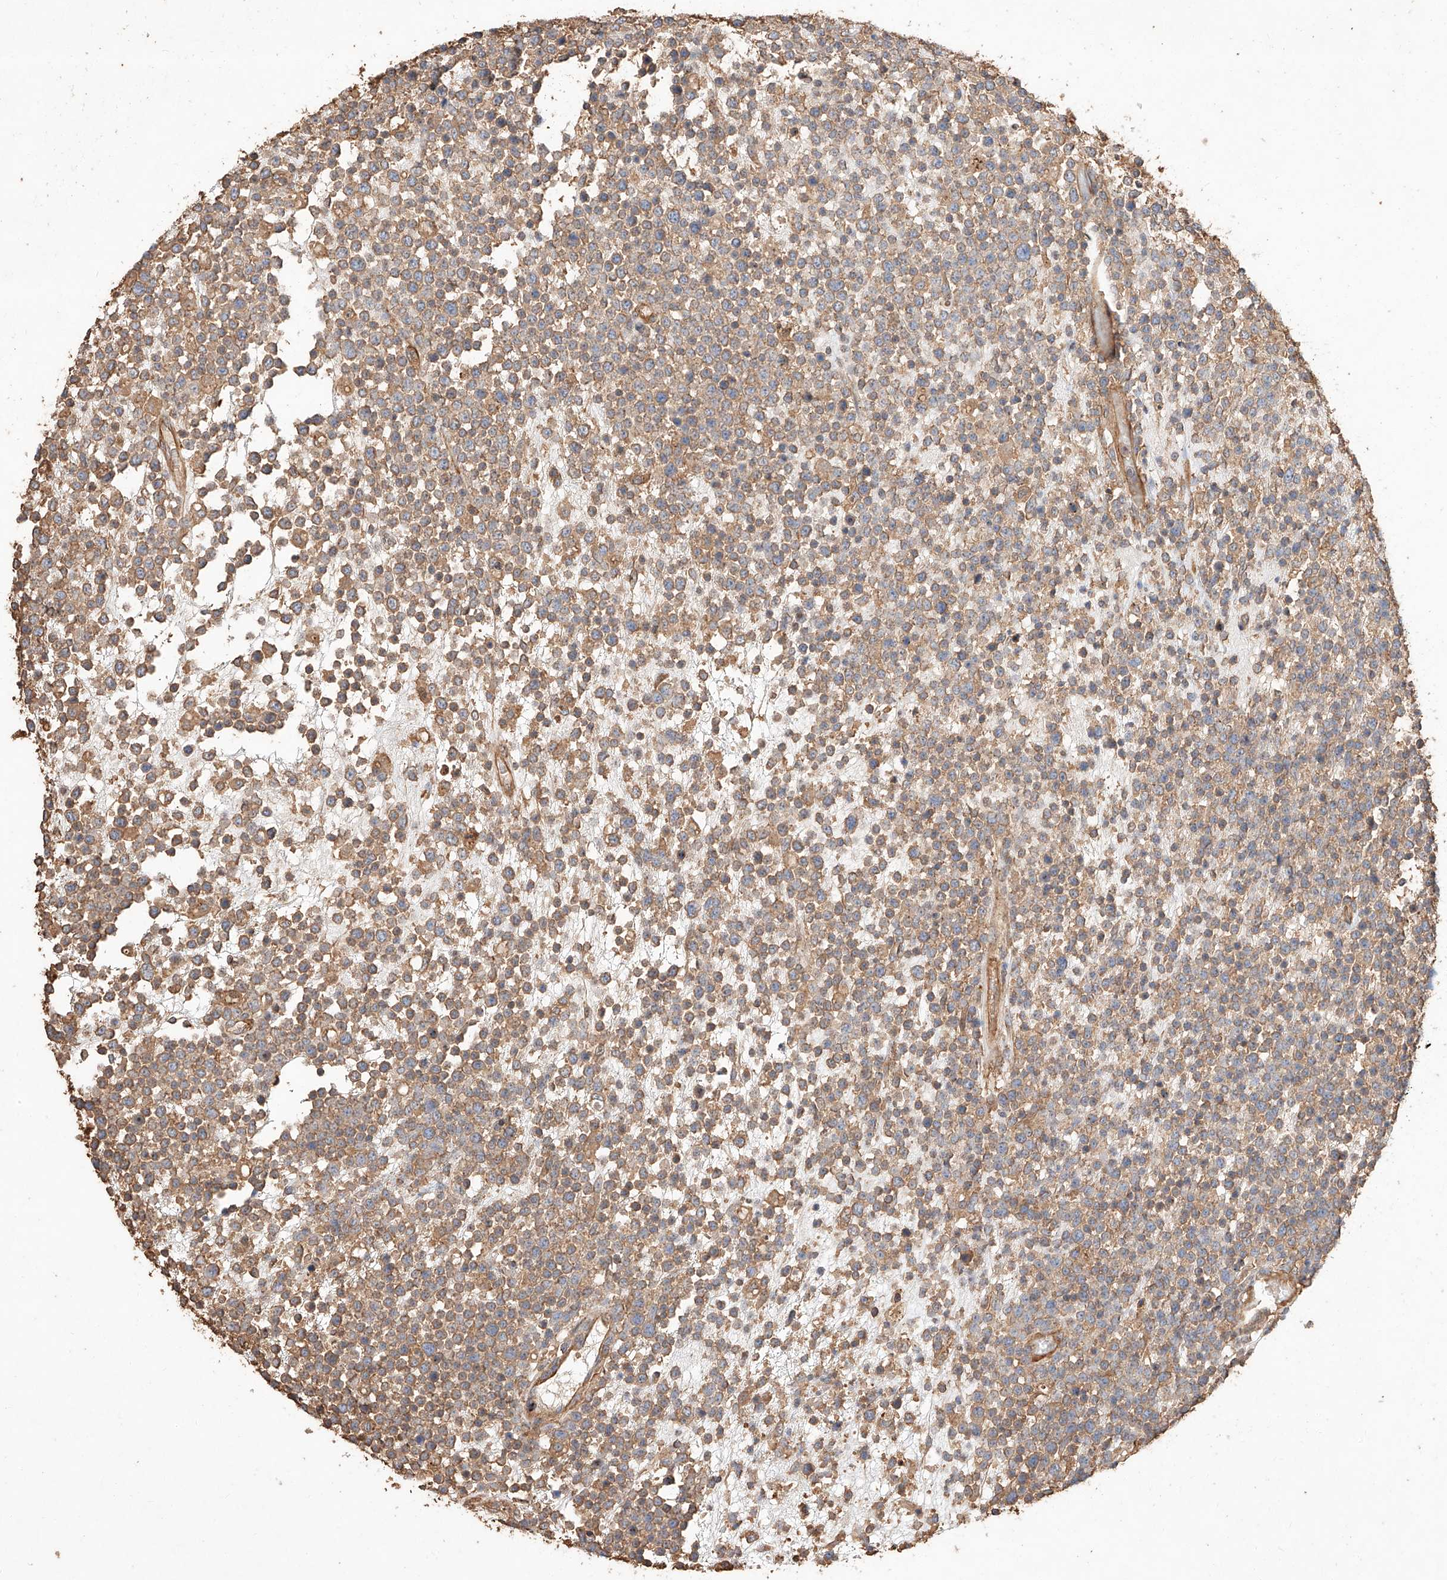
{"staining": {"intensity": "moderate", "quantity": ">75%", "location": "cytoplasmic/membranous"}, "tissue": "lymphoma", "cell_type": "Tumor cells", "image_type": "cancer", "snomed": [{"axis": "morphology", "description": "Malignant lymphoma, non-Hodgkin's type, High grade"}, {"axis": "topography", "description": "Colon"}], "caption": "Protein staining of high-grade malignant lymphoma, non-Hodgkin's type tissue displays moderate cytoplasmic/membranous positivity in approximately >75% of tumor cells.", "gene": "GHDC", "patient": {"sex": "female", "age": 53}}